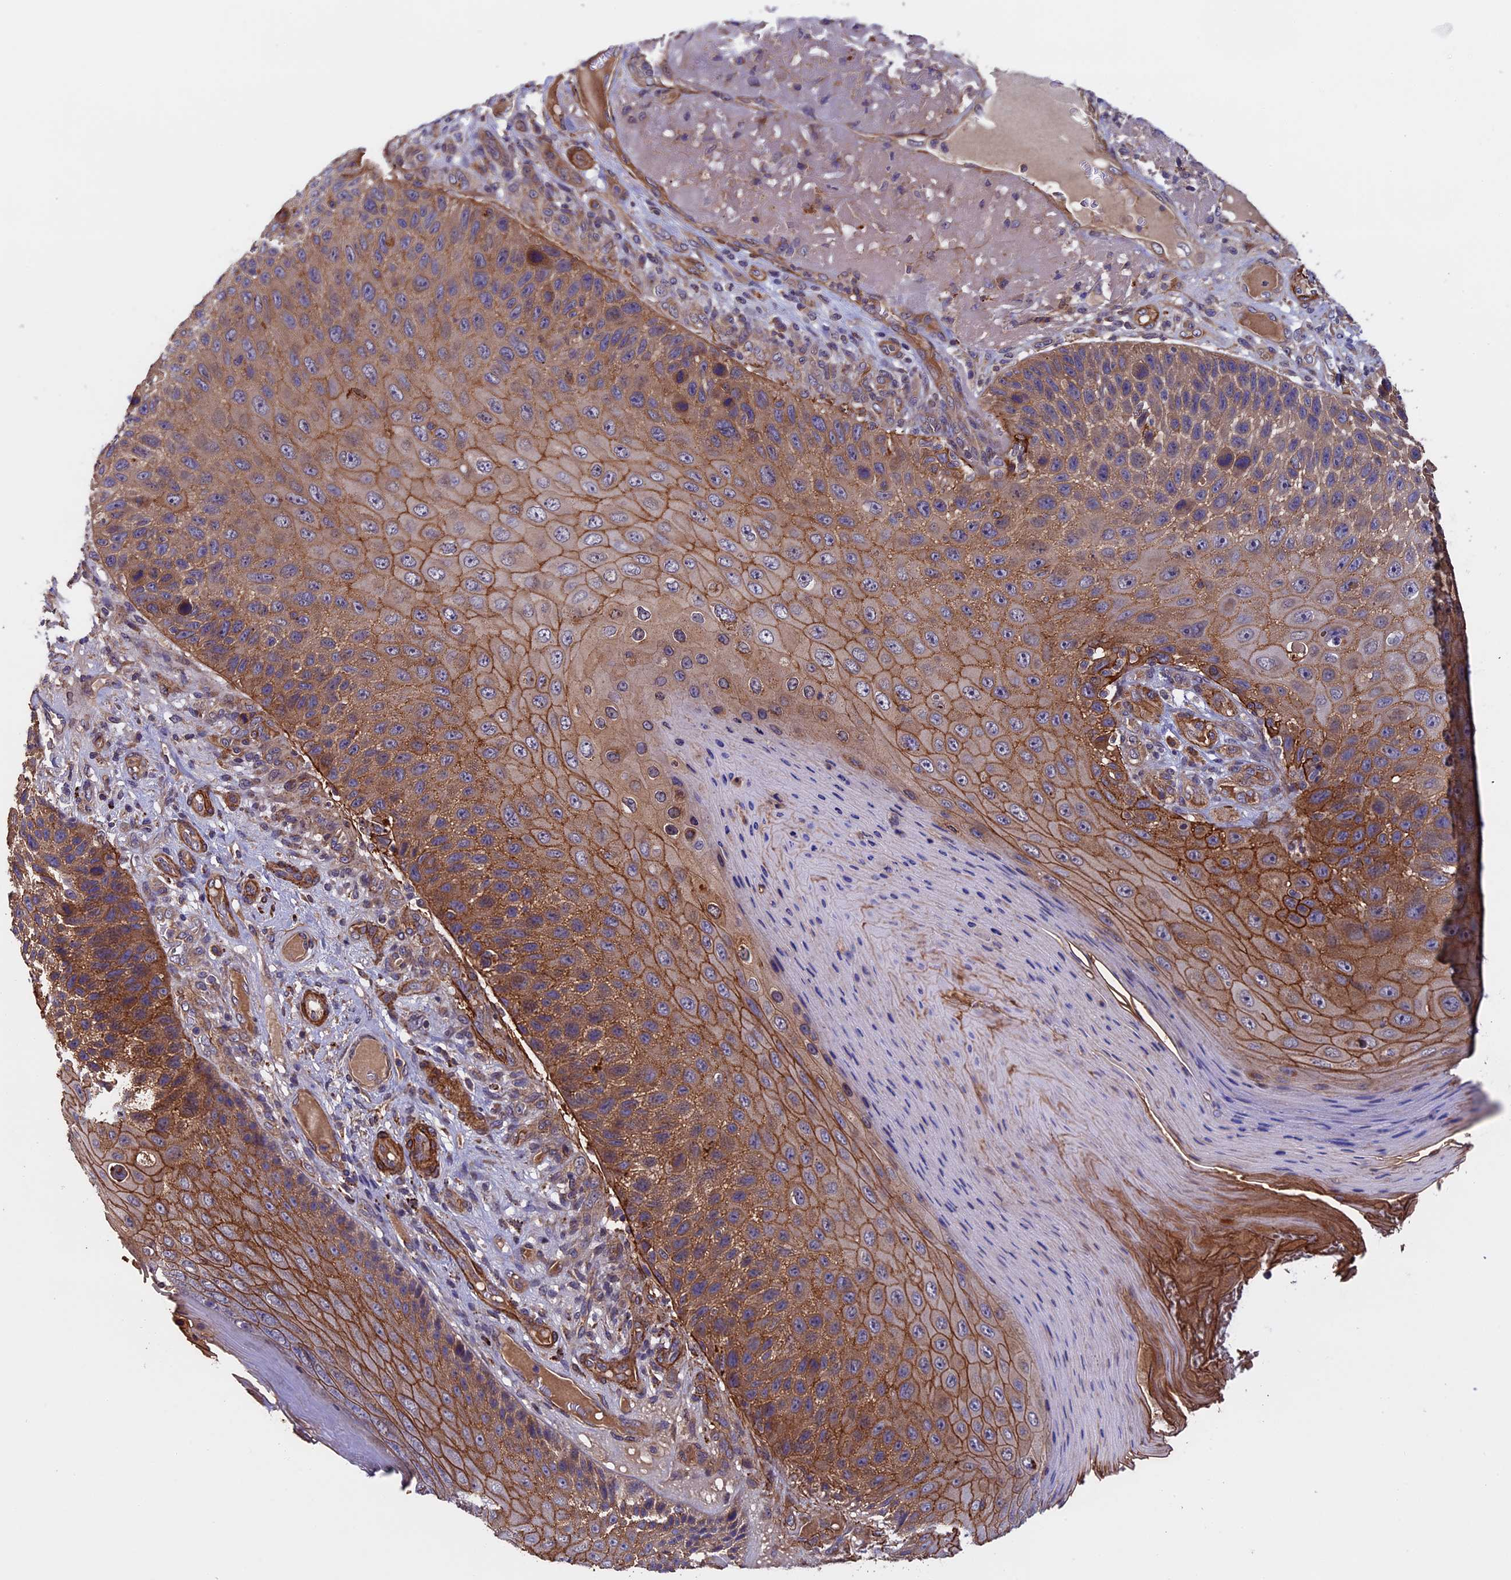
{"staining": {"intensity": "moderate", "quantity": ">75%", "location": "cytoplasmic/membranous"}, "tissue": "skin cancer", "cell_type": "Tumor cells", "image_type": "cancer", "snomed": [{"axis": "morphology", "description": "Squamous cell carcinoma, NOS"}, {"axis": "topography", "description": "Skin"}], "caption": "About >75% of tumor cells in human skin cancer (squamous cell carcinoma) reveal moderate cytoplasmic/membranous protein expression as visualized by brown immunohistochemical staining.", "gene": "SLC9A5", "patient": {"sex": "female", "age": 88}}